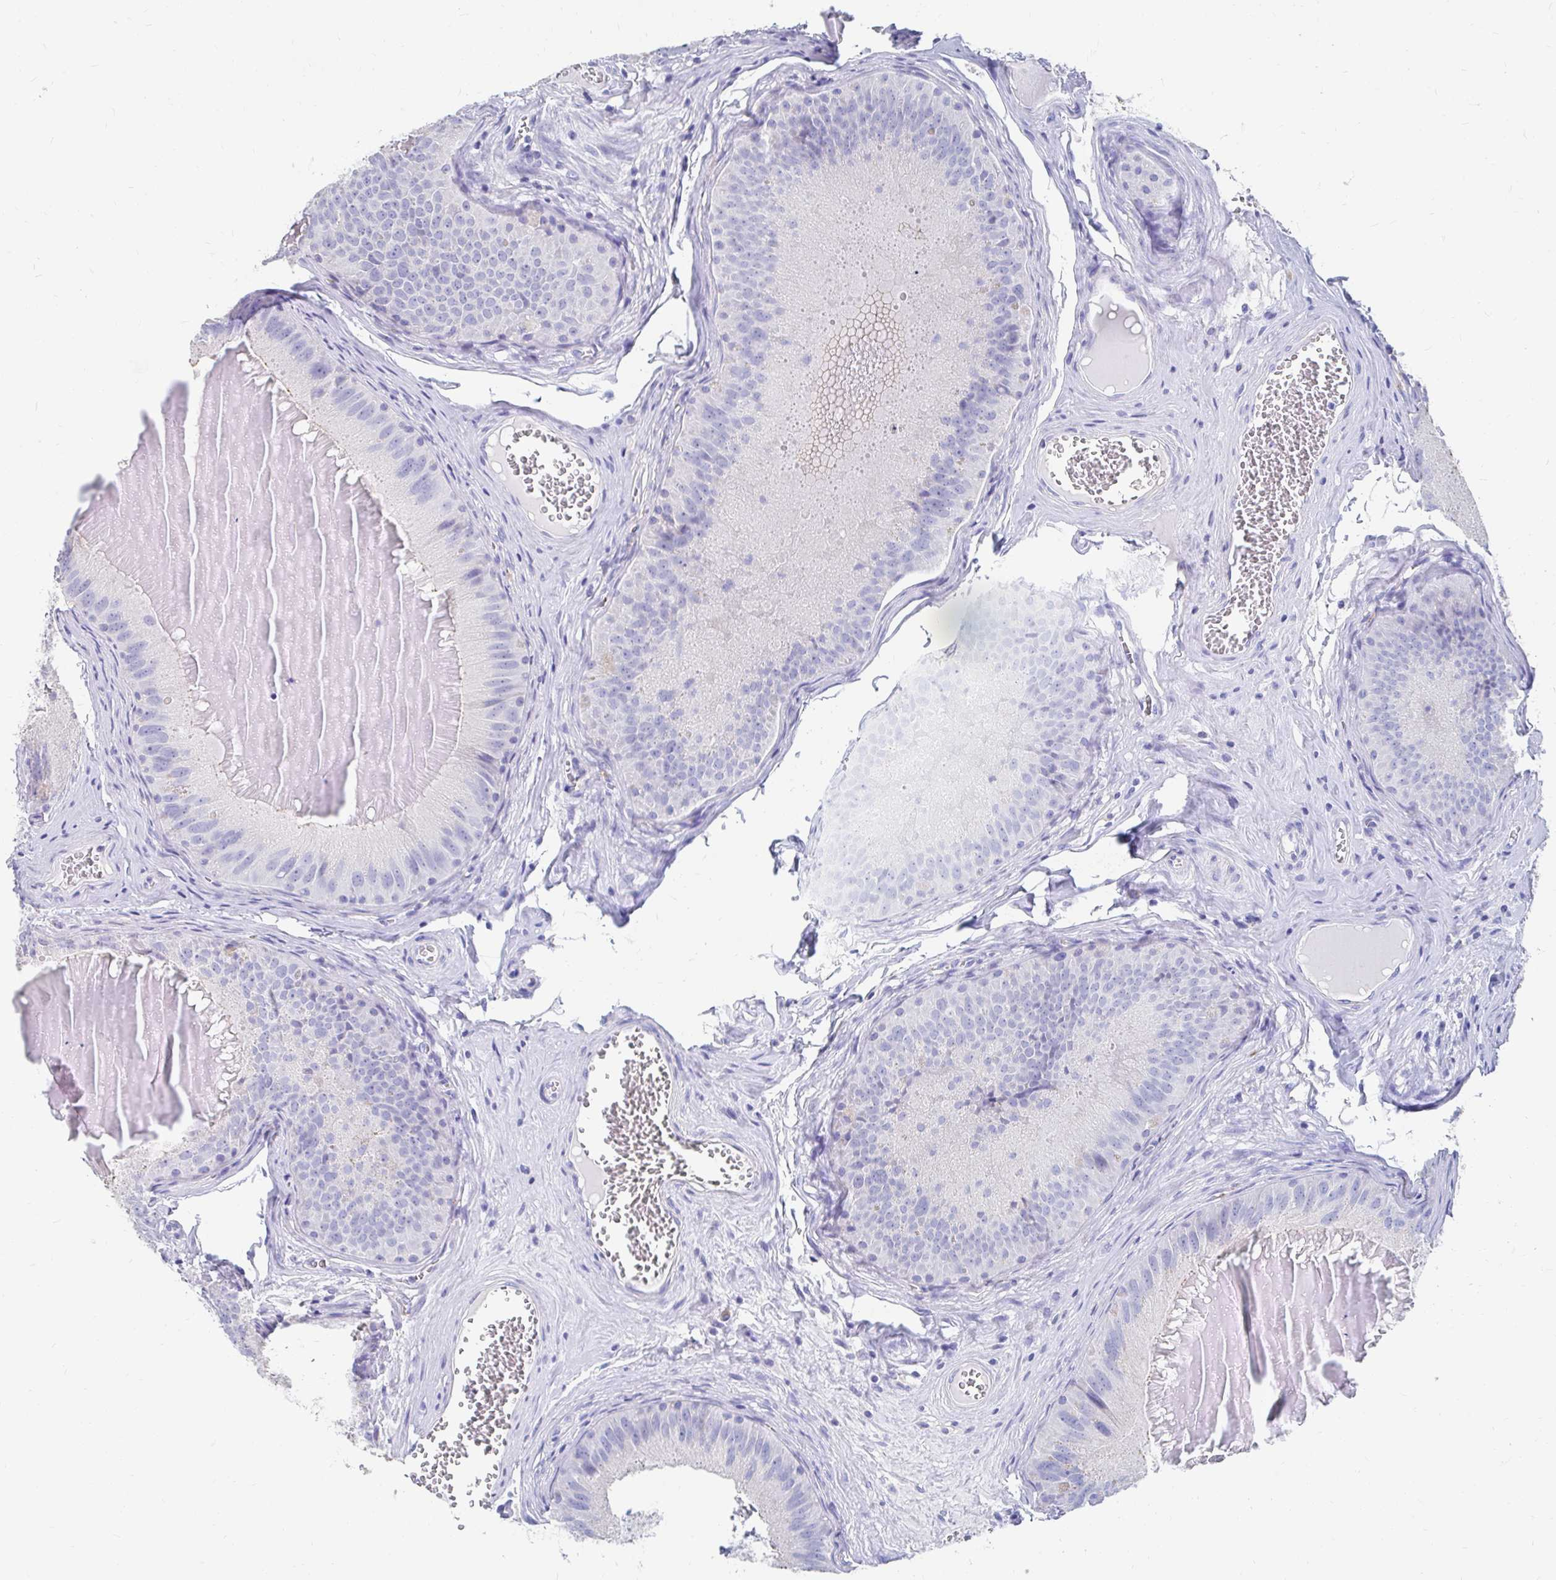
{"staining": {"intensity": "negative", "quantity": "none", "location": "none"}, "tissue": "epididymis", "cell_type": "Glandular cells", "image_type": "normal", "snomed": [{"axis": "morphology", "description": "Normal tissue, NOS"}, {"axis": "topography", "description": "Epididymis, spermatic cord, NOS"}], "caption": "A photomicrograph of human epididymis is negative for staining in glandular cells. The staining is performed using DAB (3,3'-diaminobenzidine) brown chromogen with nuclei counter-stained in using hematoxylin.", "gene": "LAMC3", "patient": {"sex": "male", "age": 39}}